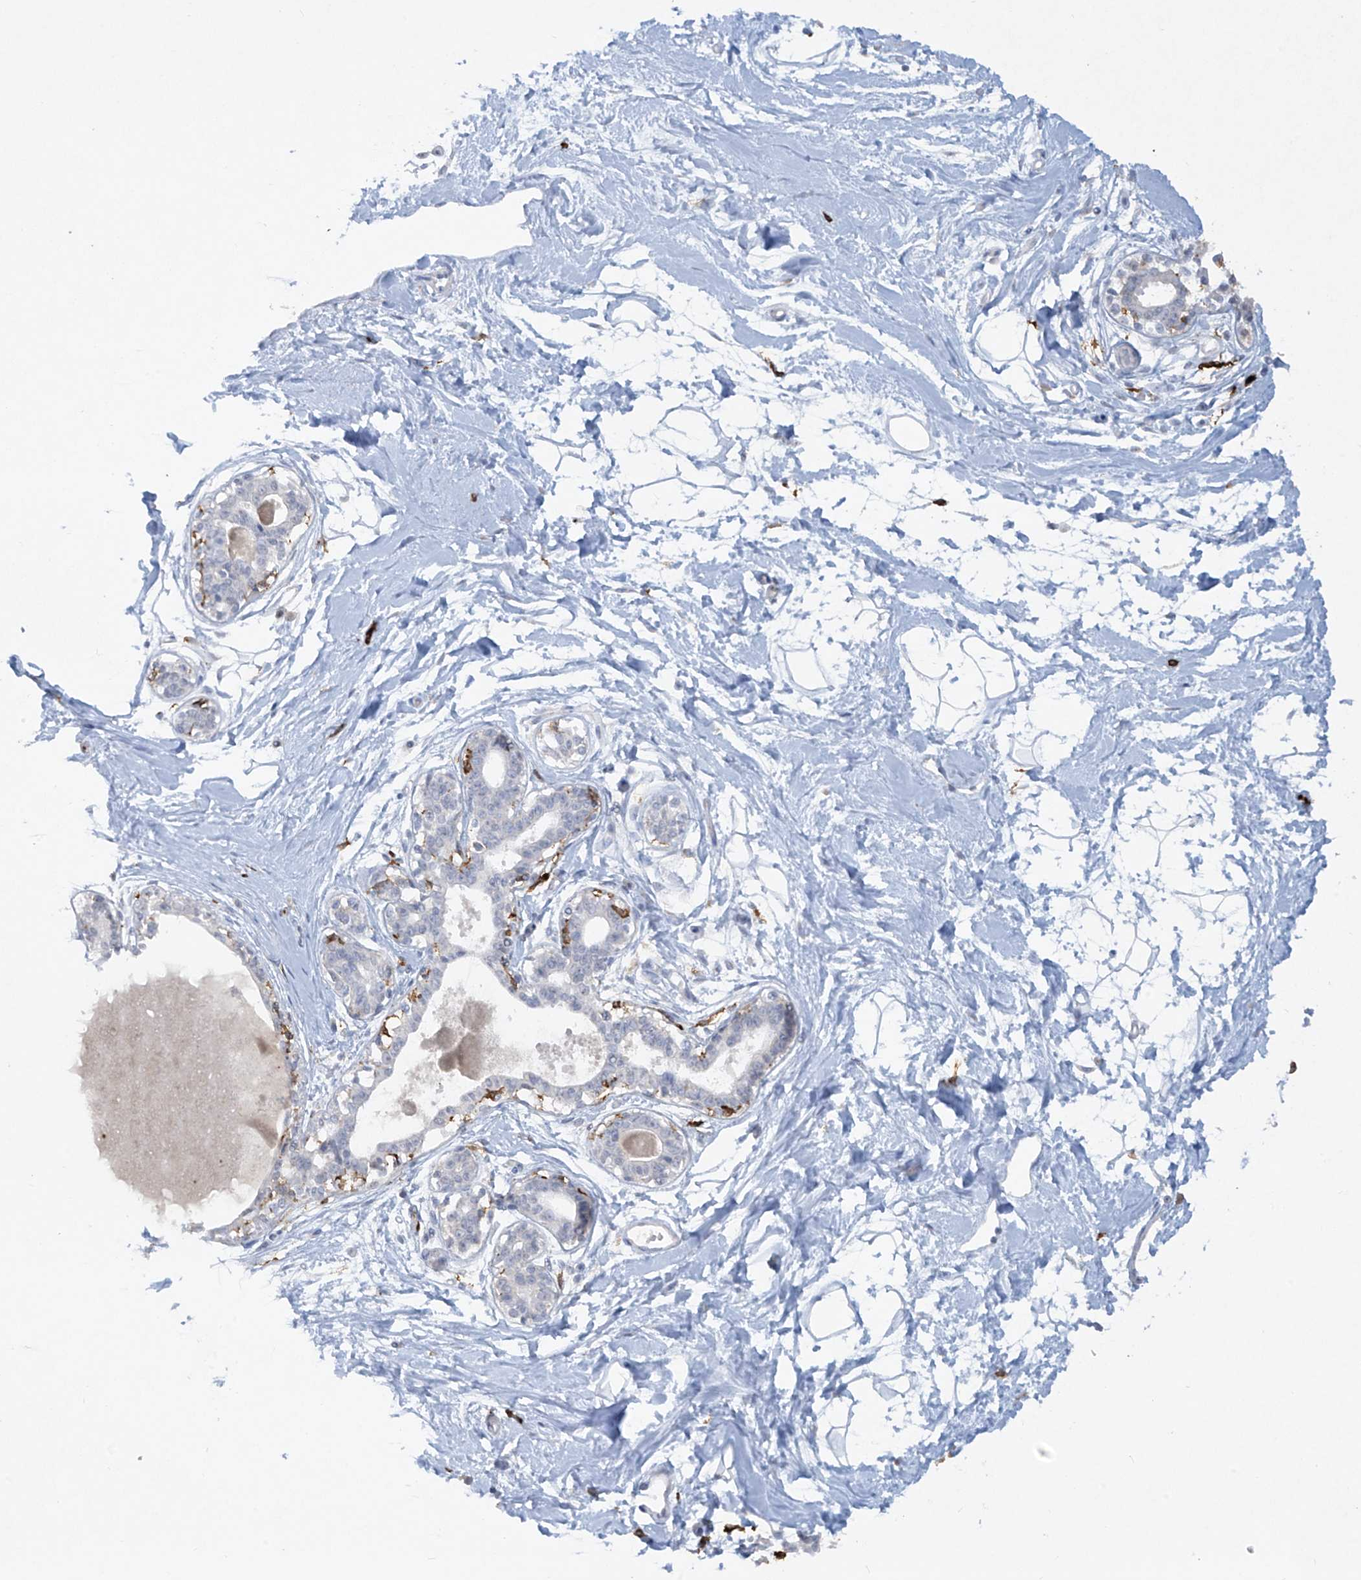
{"staining": {"intensity": "negative", "quantity": "none", "location": "none"}, "tissue": "breast", "cell_type": "Adipocytes", "image_type": "normal", "snomed": [{"axis": "morphology", "description": "Normal tissue, NOS"}, {"axis": "topography", "description": "Breast"}], "caption": "DAB immunohistochemical staining of normal breast reveals no significant positivity in adipocytes. (Stains: DAB immunohistochemistry (IHC) with hematoxylin counter stain, Microscopy: brightfield microscopy at high magnification).", "gene": "FCGR3A", "patient": {"sex": "female", "age": 45}}